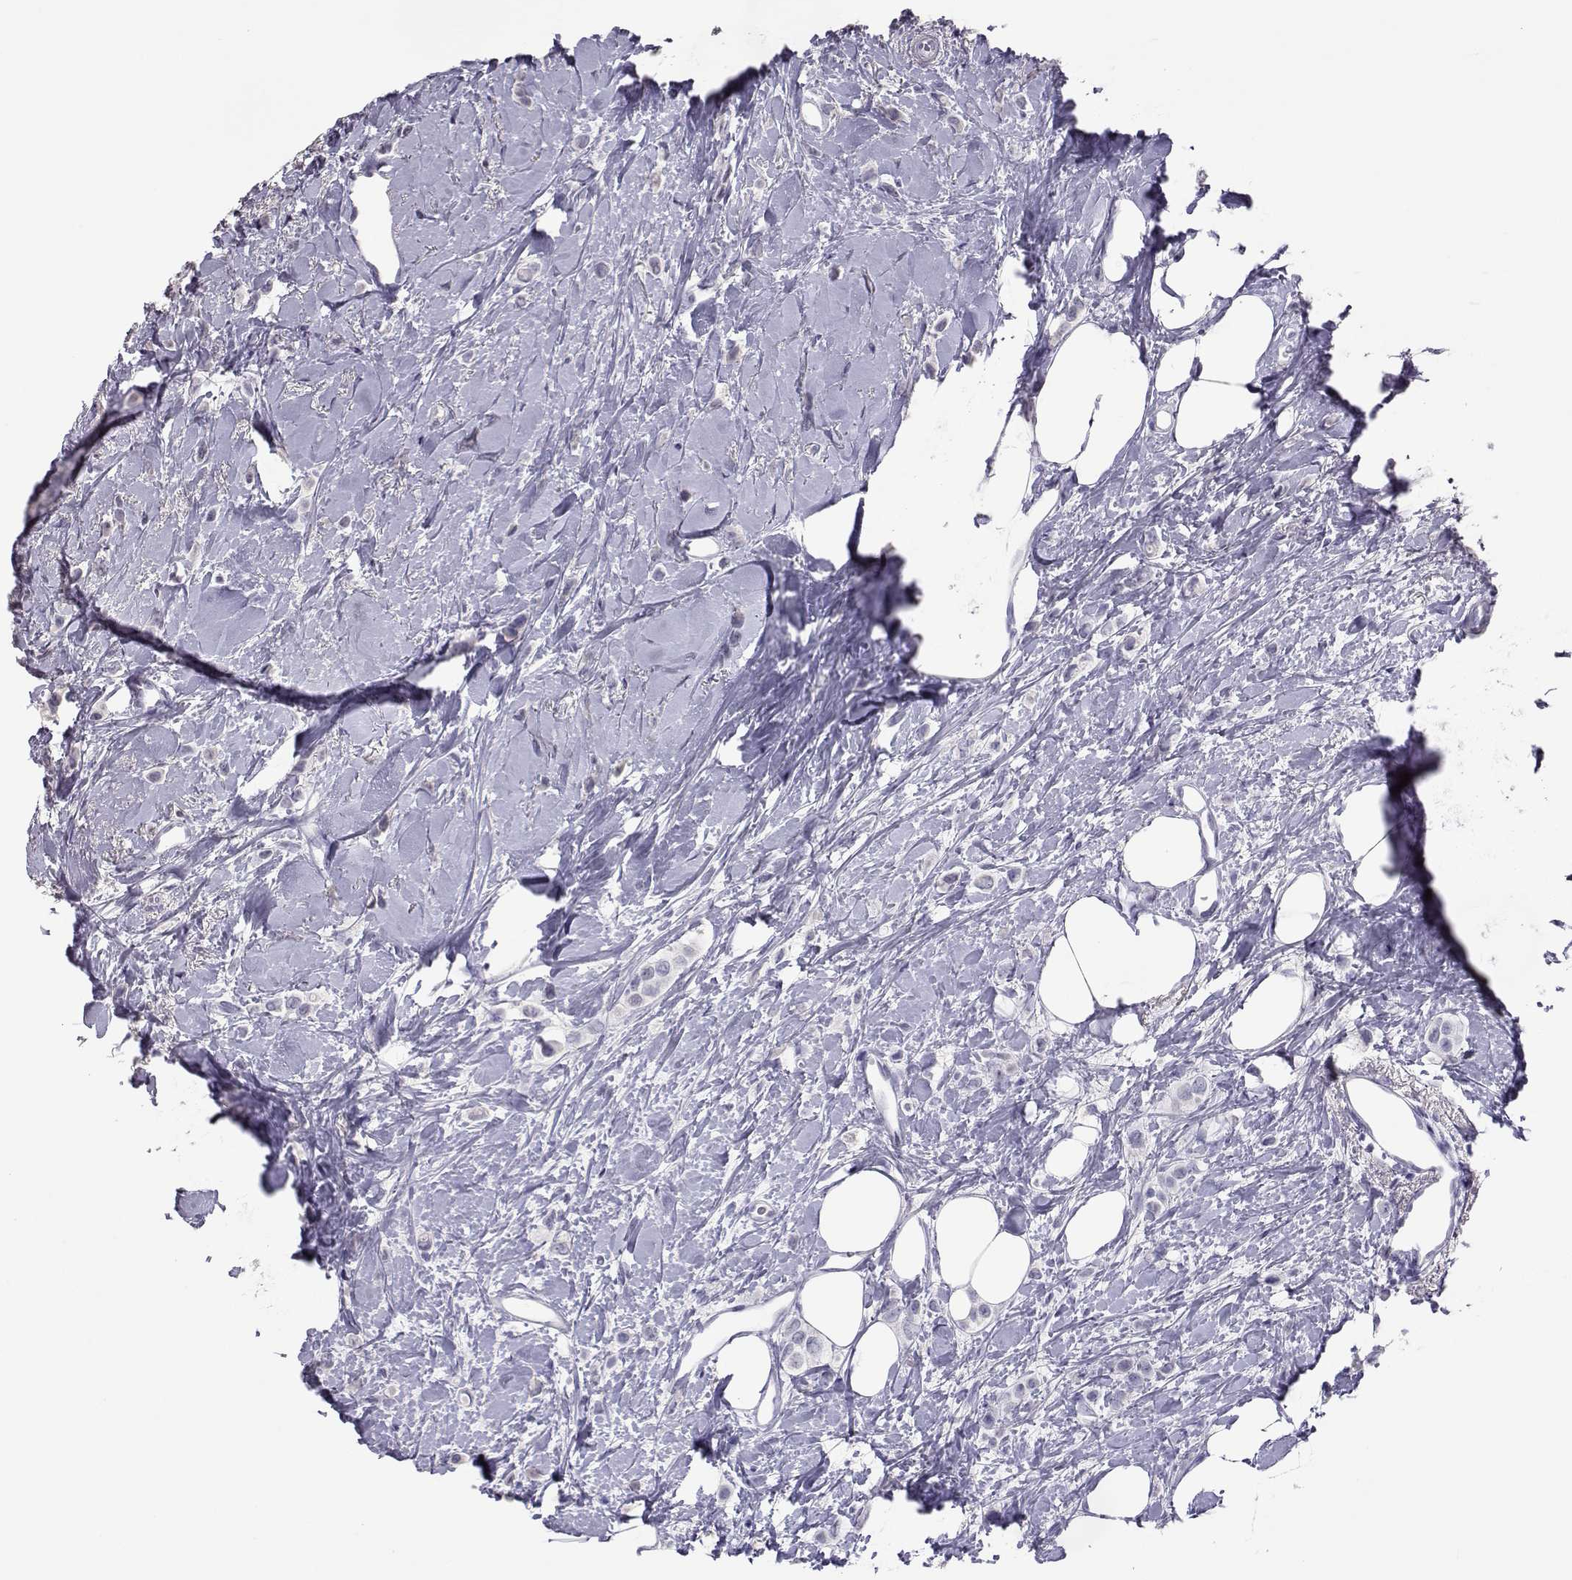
{"staining": {"intensity": "negative", "quantity": "none", "location": "none"}, "tissue": "breast cancer", "cell_type": "Tumor cells", "image_type": "cancer", "snomed": [{"axis": "morphology", "description": "Lobular carcinoma"}, {"axis": "topography", "description": "Breast"}], "caption": "Immunohistochemical staining of human breast lobular carcinoma displays no significant positivity in tumor cells. (Immunohistochemistry (ihc), brightfield microscopy, high magnification).", "gene": "PMCH", "patient": {"sex": "female", "age": 66}}